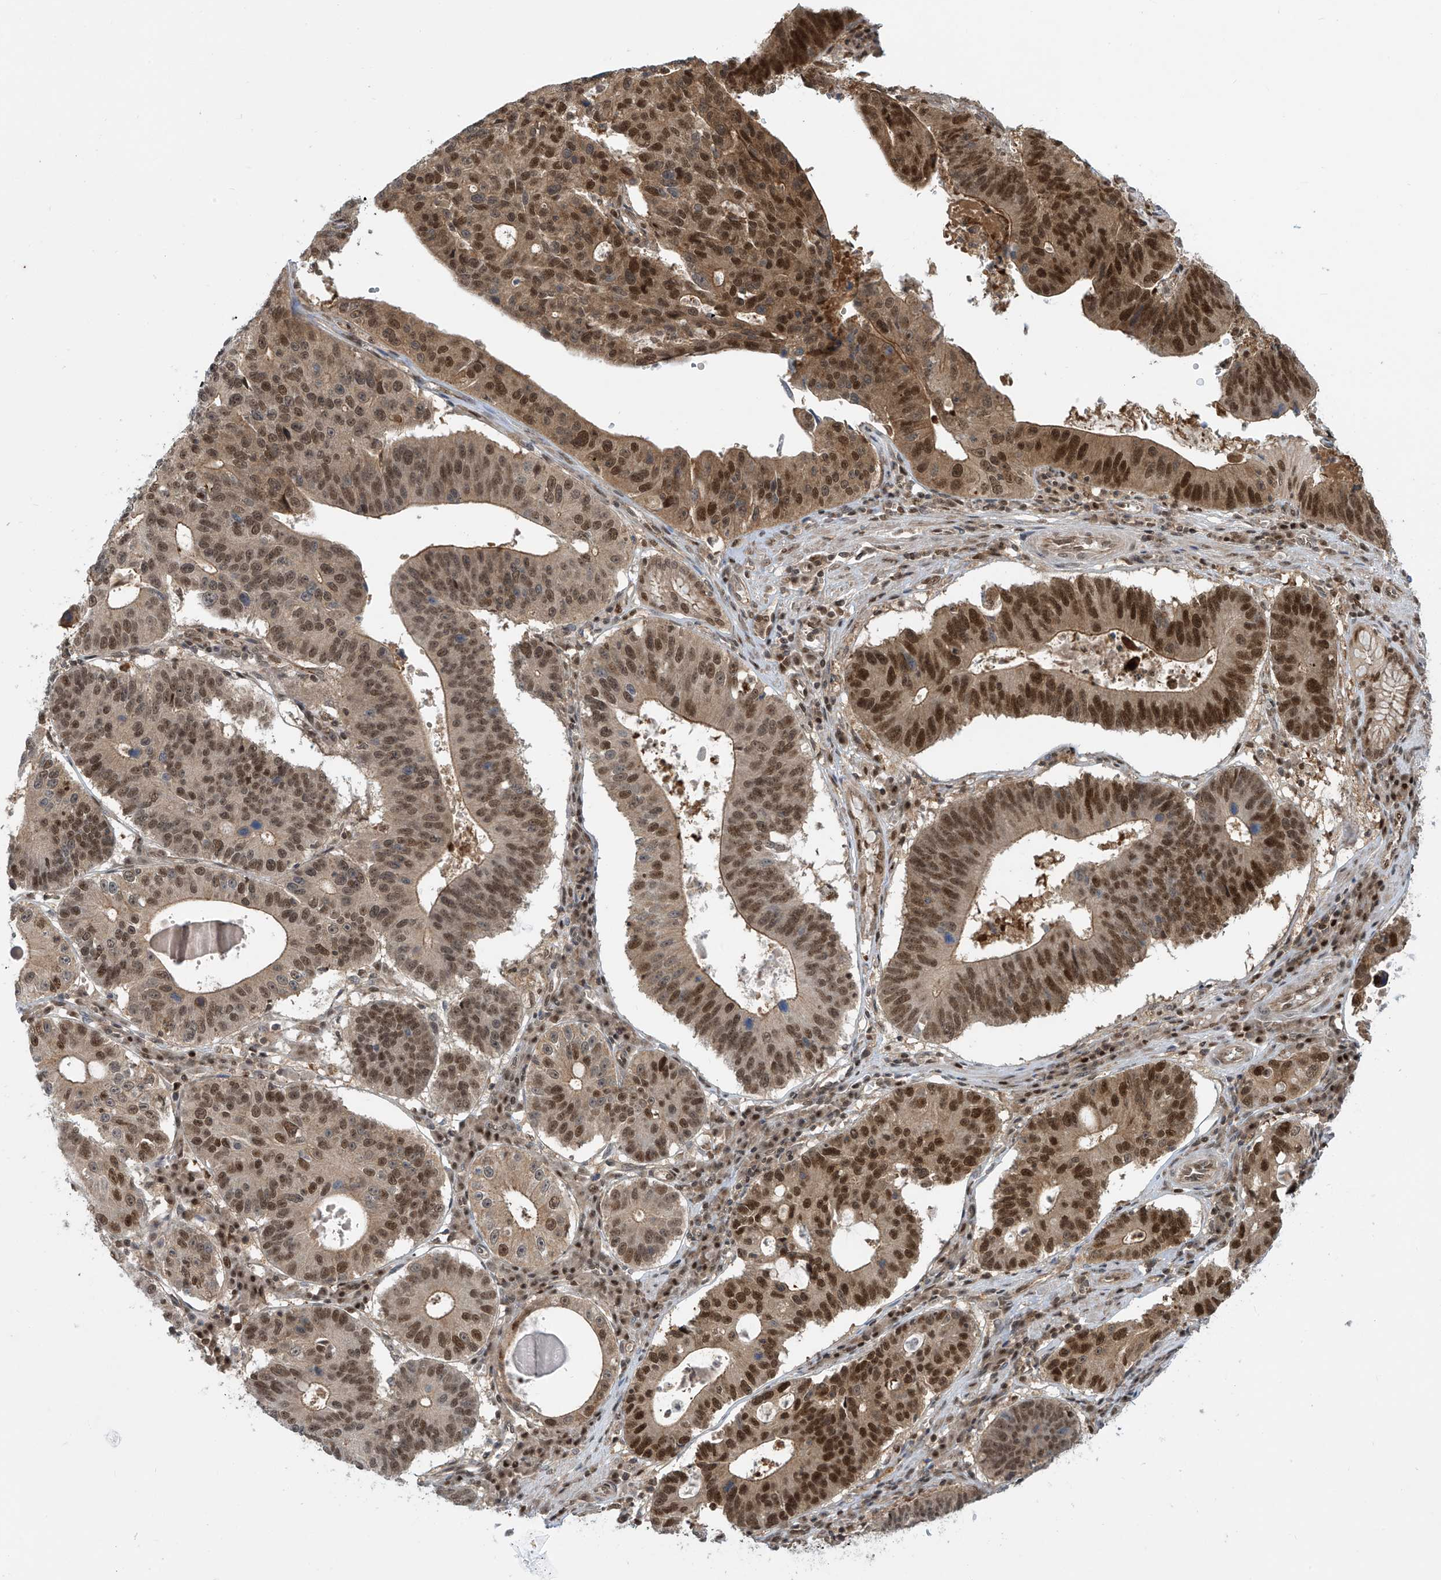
{"staining": {"intensity": "strong", "quantity": ">75%", "location": "nuclear"}, "tissue": "stomach cancer", "cell_type": "Tumor cells", "image_type": "cancer", "snomed": [{"axis": "morphology", "description": "Adenocarcinoma, NOS"}, {"axis": "topography", "description": "Stomach"}], "caption": "The histopathology image displays staining of stomach cancer (adenocarcinoma), revealing strong nuclear protein staining (brown color) within tumor cells. The staining was performed using DAB (3,3'-diaminobenzidine) to visualize the protein expression in brown, while the nuclei were stained in blue with hematoxylin (Magnification: 20x).", "gene": "LAGE3", "patient": {"sex": "male", "age": 59}}